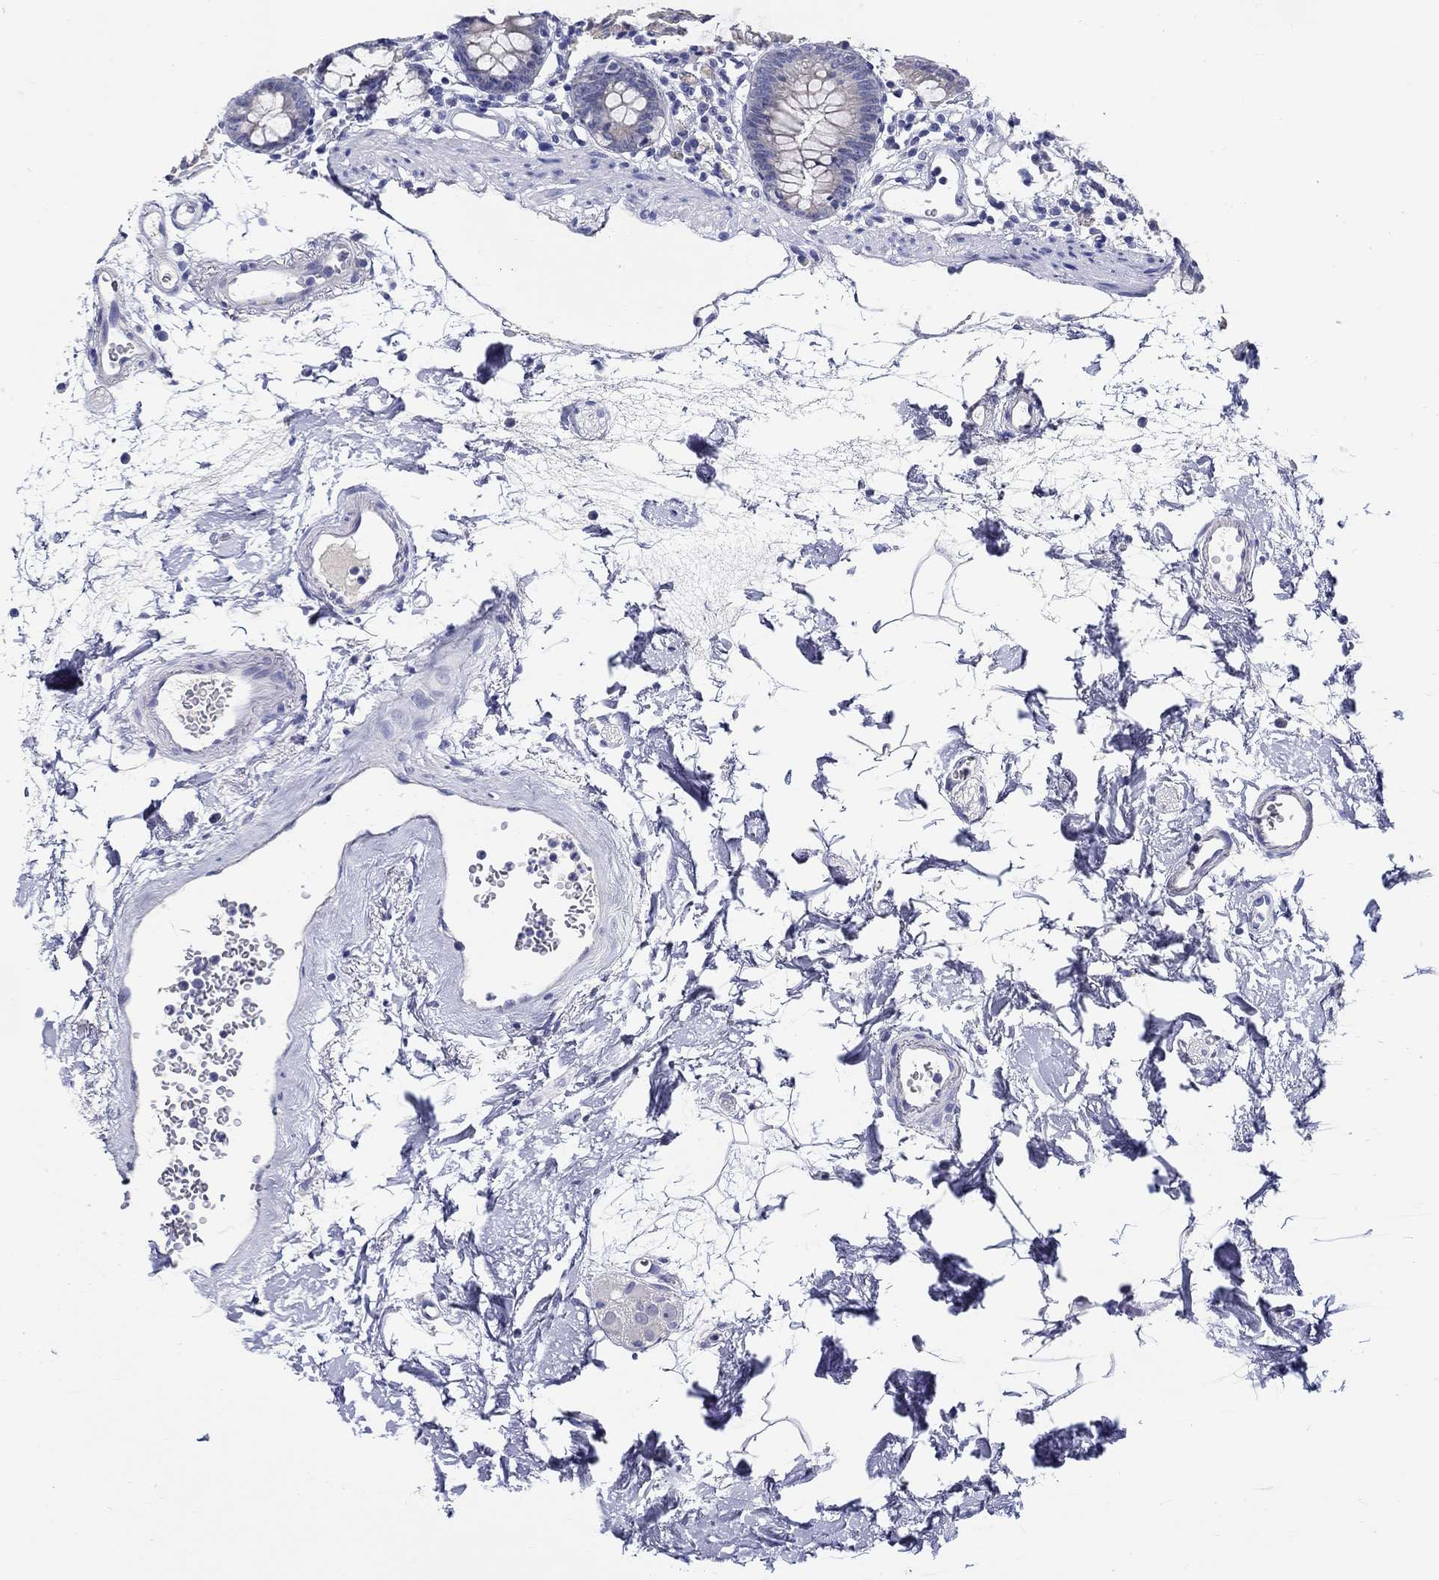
{"staining": {"intensity": "negative", "quantity": "none", "location": "none"}, "tissue": "colon", "cell_type": "Endothelial cells", "image_type": "normal", "snomed": [{"axis": "morphology", "description": "Normal tissue, NOS"}, {"axis": "topography", "description": "Colon"}], "caption": "Immunohistochemistry histopathology image of benign colon: human colon stained with DAB (3,3'-diaminobenzidine) exhibits no significant protein staining in endothelial cells.", "gene": "SLC30A3", "patient": {"sex": "female", "age": 84}}